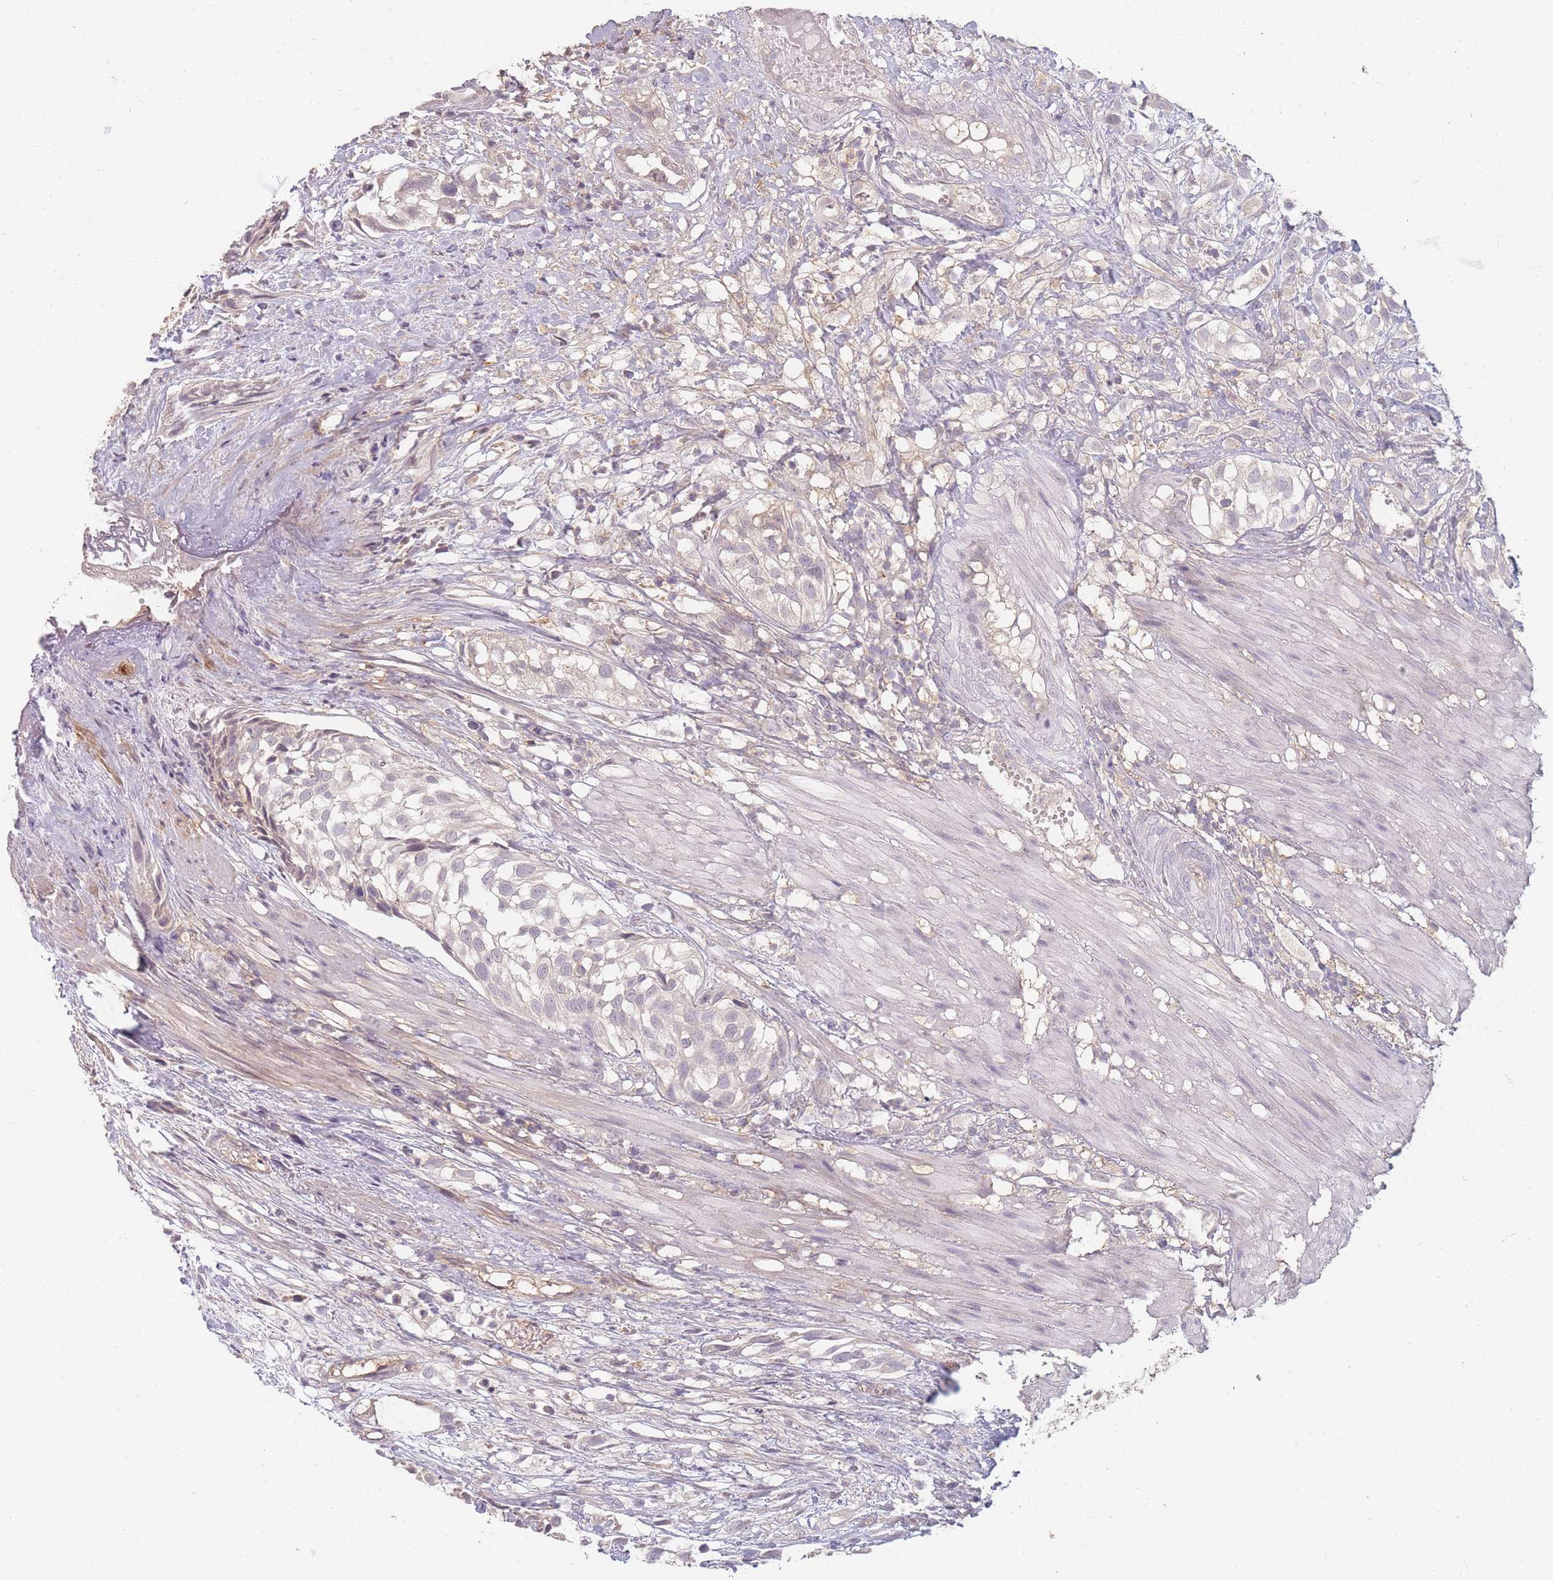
{"staining": {"intensity": "negative", "quantity": "none", "location": "none"}, "tissue": "urothelial cancer", "cell_type": "Tumor cells", "image_type": "cancer", "snomed": [{"axis": "morphology", "description": "Urothelial carcinoma, High grade"}, {"axis": "topography", "description": "Urinary bladder"}], "caption": "Urothelial carcinoma (high-grade) stained for a protein using immunohistochemistry (IHC) shows no expression tumor cells.", "gene": "RFTN1", "patient": {"sex": "male", "age": 56}}